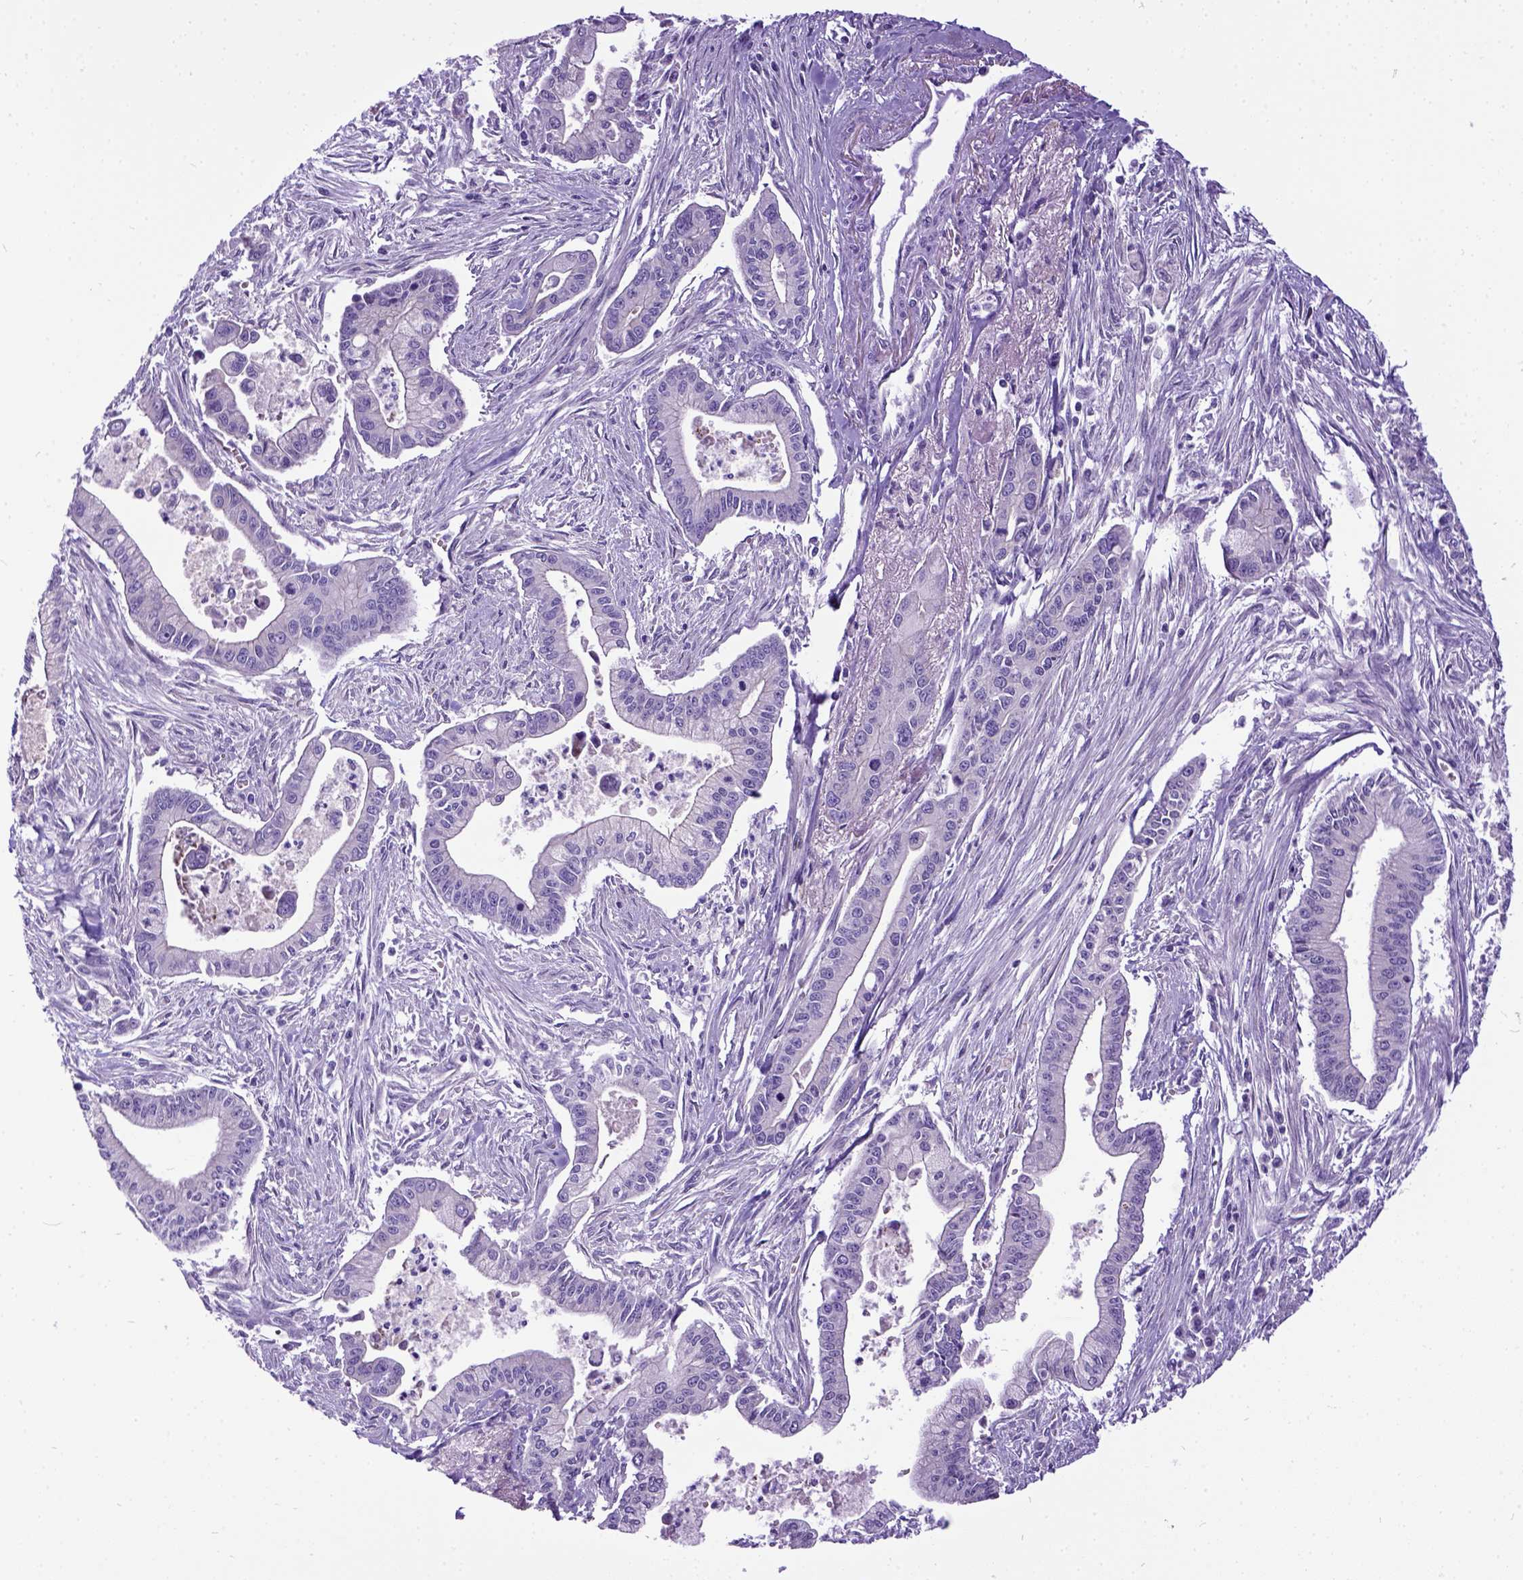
{"staining": {"intensity": "negative", "quantity": "none", "location": "none"}, "tissue": "pancreatic cancer", "cell_type": "Tumor cells", "image_type": "cancer", "snomed": [{"axis": "morphology", "description": "Adenocarcinoma, NOS"}, {"axis": "topography", "description": "Pancreas"}], "caption": "High magnification brightfield microscopy of pancreatic cancer stained with DAB (brown) and counterstained with hematoxylin (blue): tumor cells show no significant staining.", "gene": "NEK5", "patient": {"sex": "female", "age": 65}}